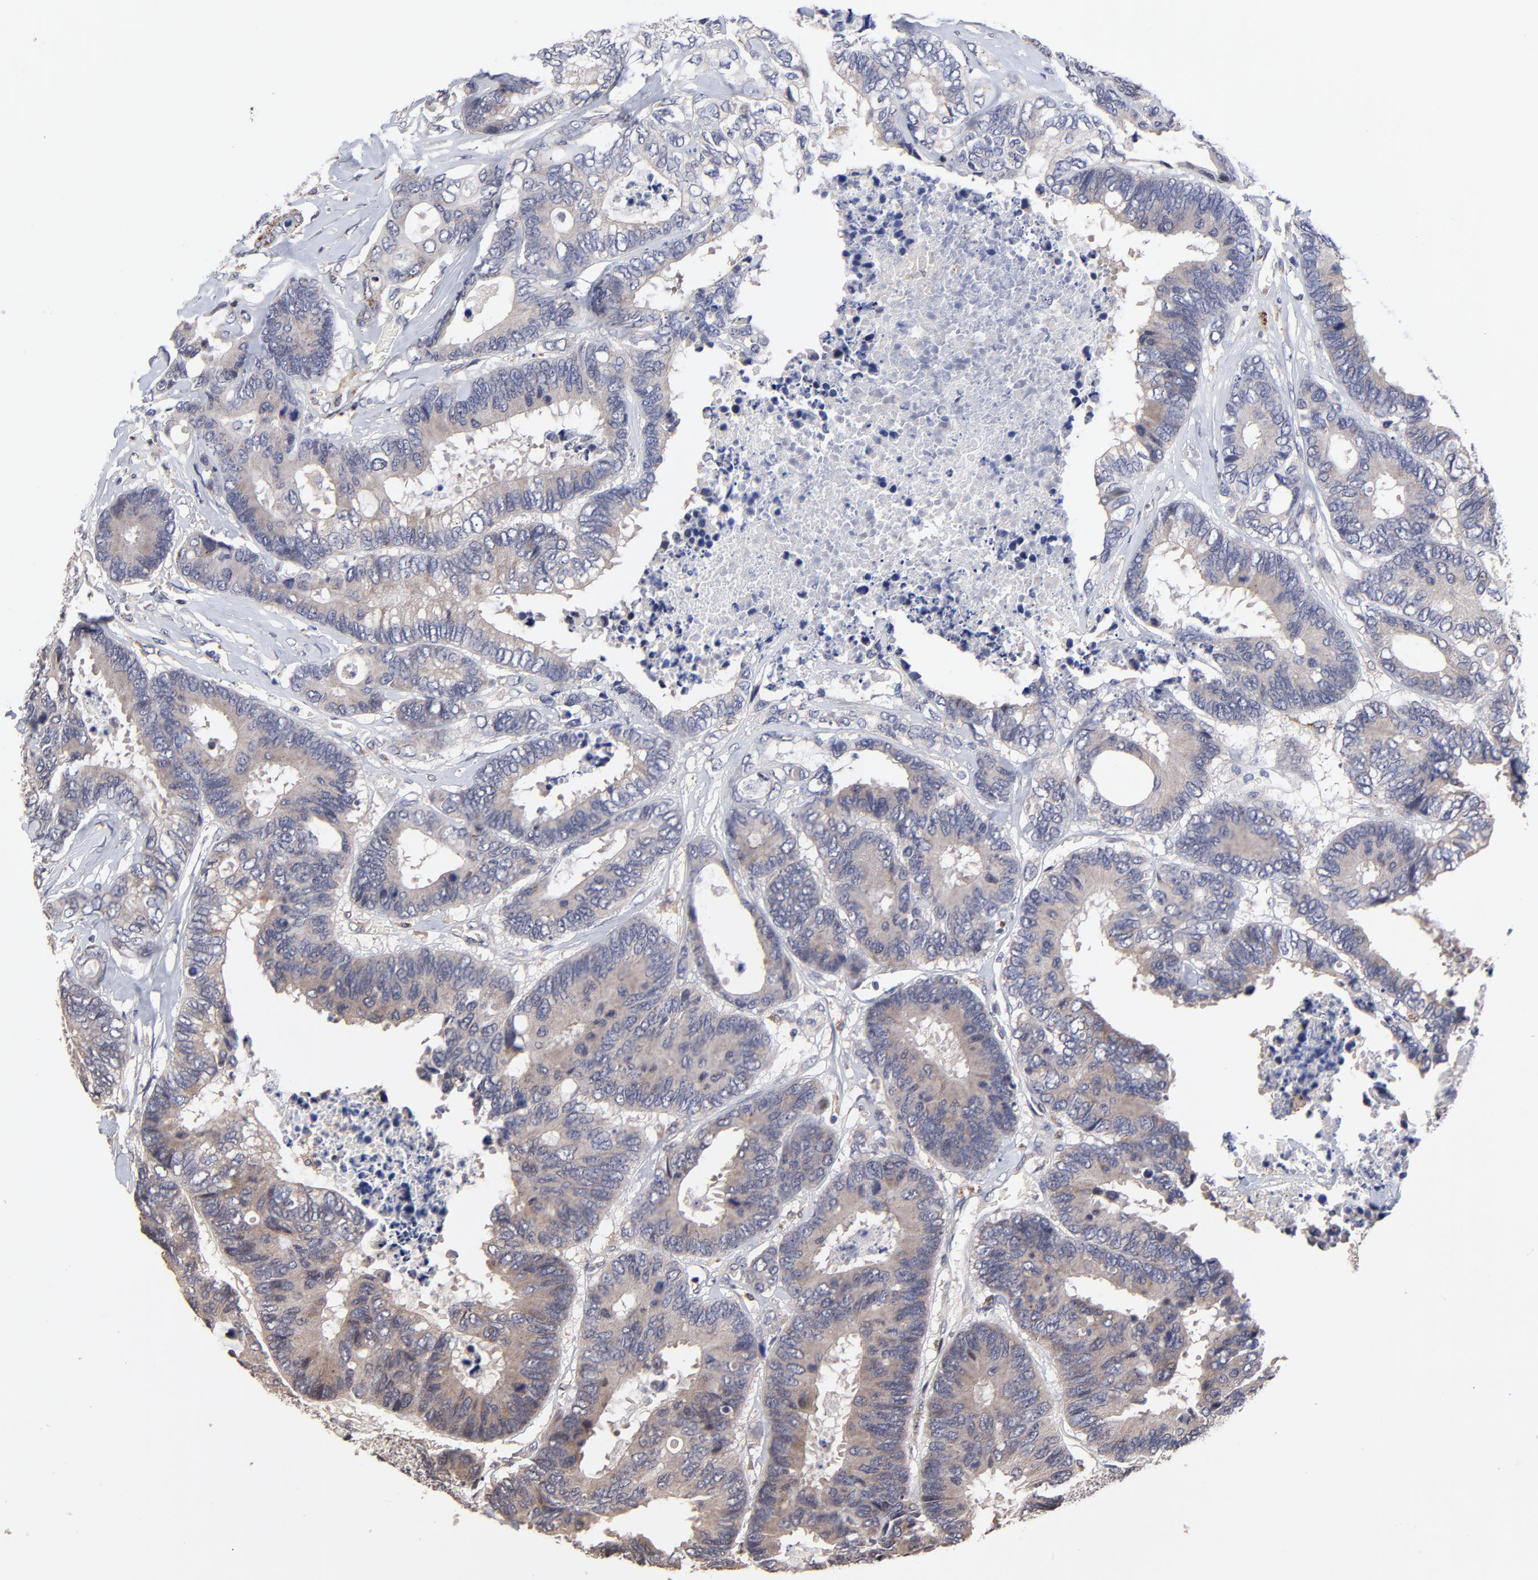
{"staining": {"intensity": "weak", "quantity": "<25%", "location": "cytoplasmic/membranous"}, "tissue": "colorectal cancer", "cell_type": "Tumor cells", "image_type": "cancer", "snomed": [{"axis": "morphology", "description": "Adenocarcinoma, NOS"}, {"axis": "topography", "description": "Rectum"}], "caption": "This is an immunohistochemistry (IHC) photomicrograph of colorectal cancer (adenocarcinoma). There is no positivity in tumor cells.", "gene": "PDE4B", "patient": {"sex": "male", "age": 55}}